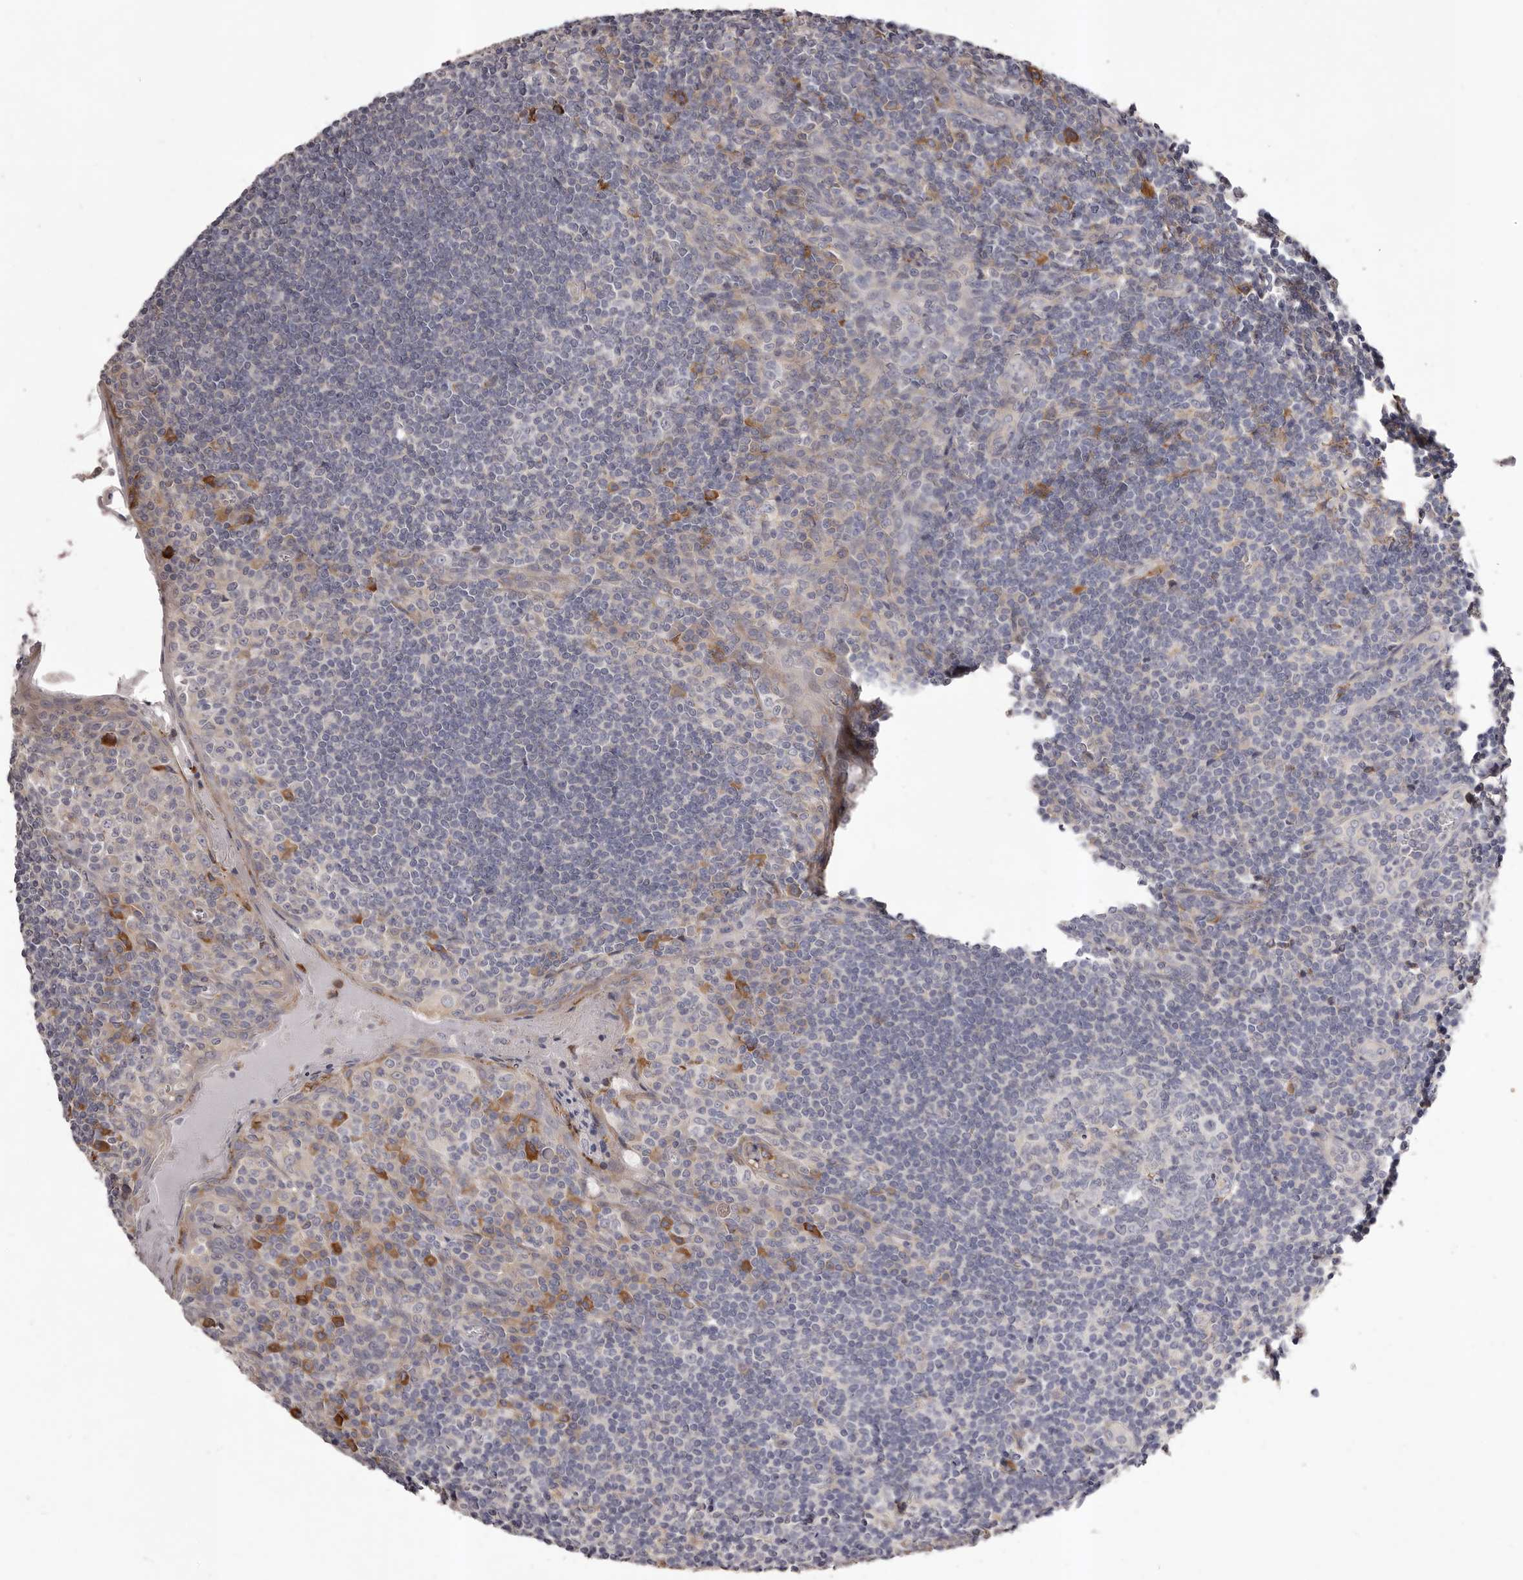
{"staining": {"intensity": "weak", "quantity": "<25%", "location": "cytoplasmic/membranous"}, "tissue": "tonsil", "cell_type": "Germinal center cells", "image_type": "normal", "snomed": [{"axis": "morphology", "description": "Normal tissue, NOS"}, {"axis": "topography", "description": "Tonsil"}], "caption": "An immunohistochemistry image of unremarkable tonsil is shown. There is no staining in germinal center cells of tonsil.", "gene": "ALPK1", "patient": {"sex": "male", "age": 27}}